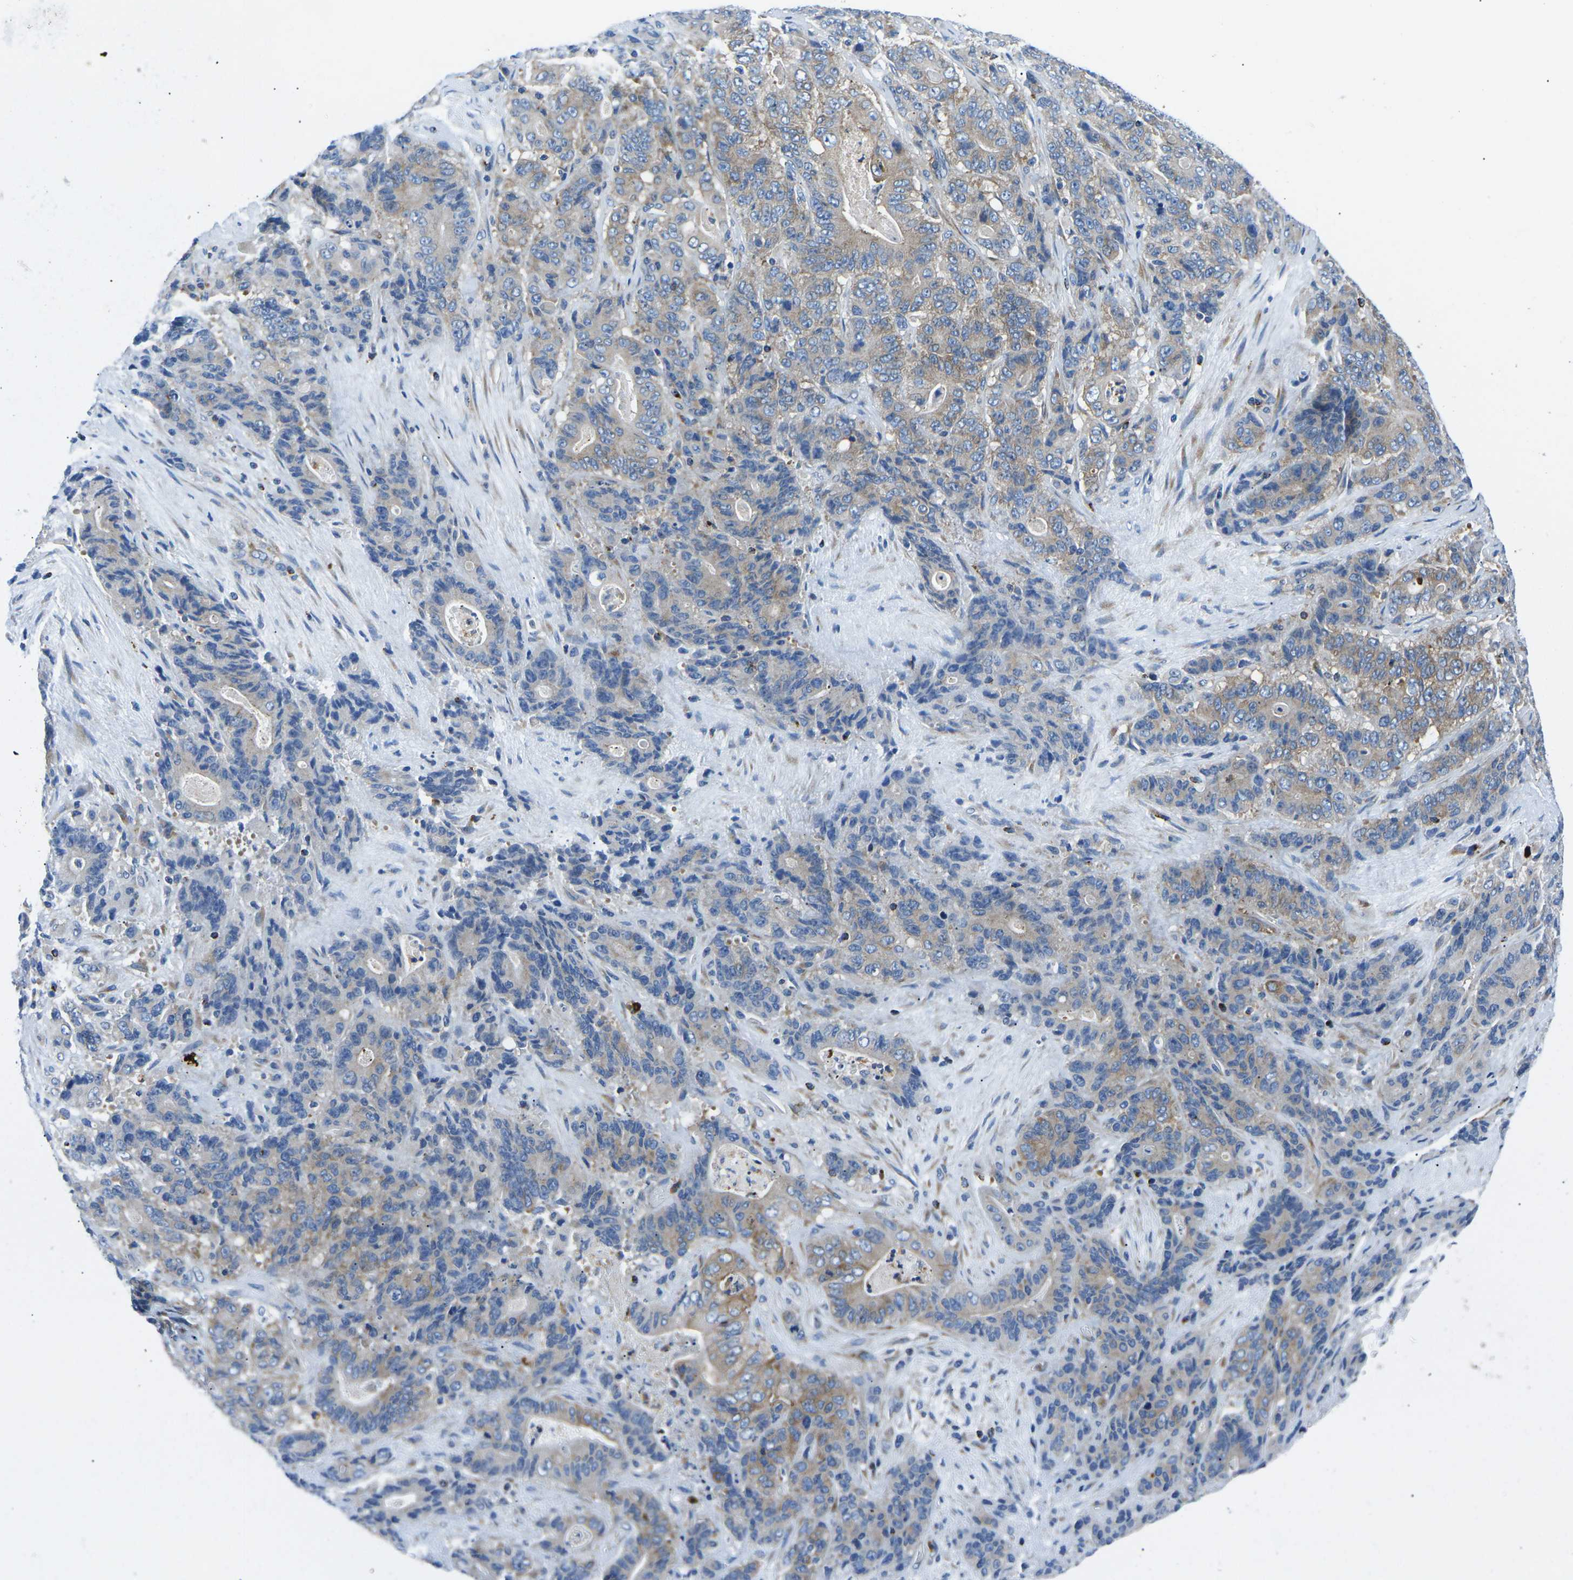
{"staining": {"intensity": "weak", "quantity": "25%-75%", "location": "cytoplasmic/membranous"}, "tissue": "stomach cancer", "cell_type": "Tumor cells", "image_type": "cancer", "snomed": [{"axis": "morphology", "description": "Adenocarcinoma, NOS"}, {"axis": "topography", "description": "Stomach"}], "caption": "High-power microscopy captured an IHC image of stomach adenocarcinoma, revealing weak cytoplasmic/membranous positivity in approximately 25%-75% of tumor cells.", "gene": "MC4R", "patient": {"sex": "female", "age": 73}}